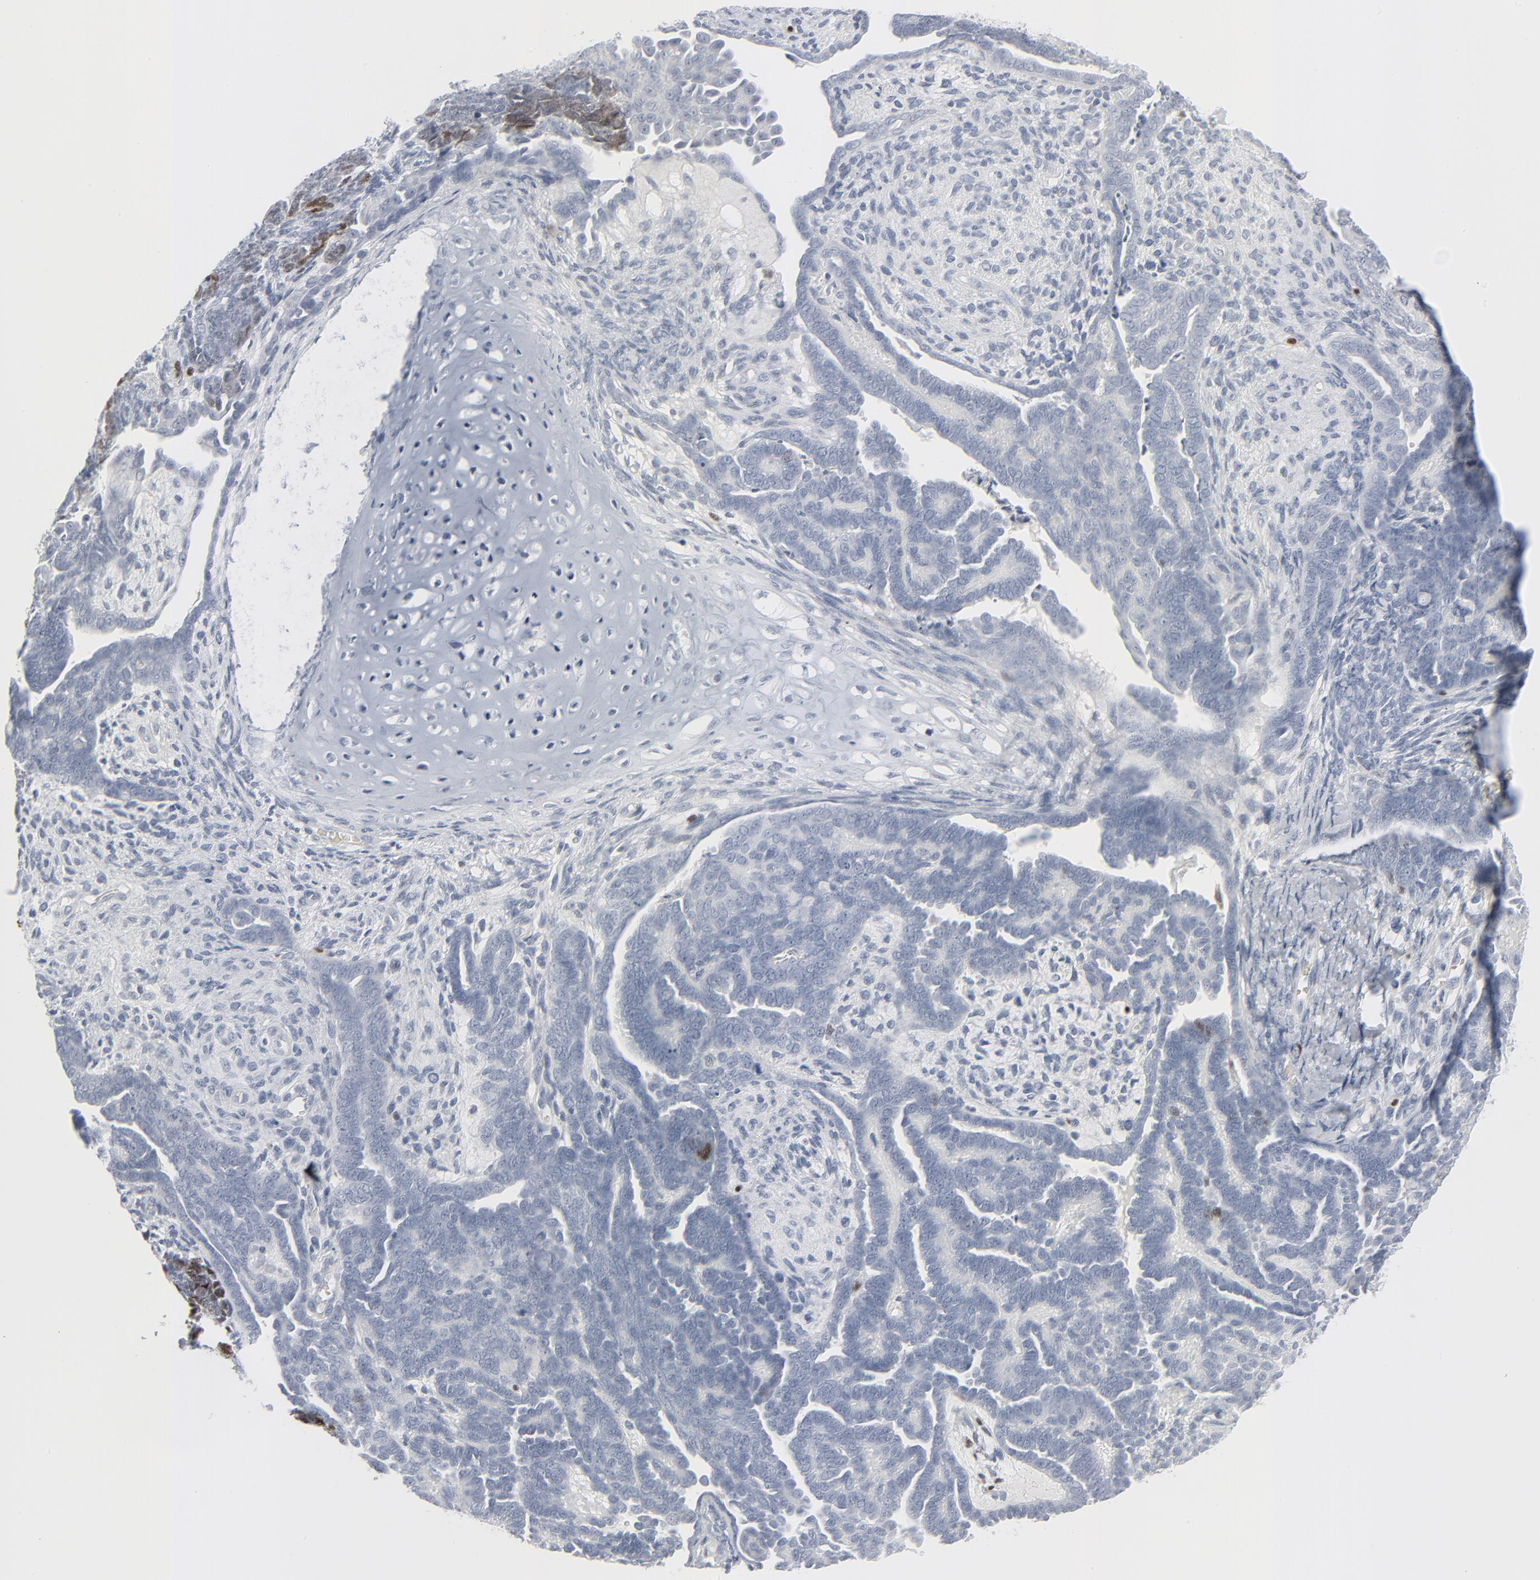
{"staining": {"intensity": "moderate", "quantity": "<25%", "location": "nuclear"}, "tissue": "endometrial cancer", "cell_type": "Tumor cells", "image_type": "cancer", "snomed": [{"axis": "morphology", "description": "Adenocarcinoma, NOS"}, {"axis": "topography", "description": "Endometrium"}], "caption": "A high-resolution image shows immunohistochemistry (IHC) staining of endometrial cancer, which exhibits moderate nuclear staining in about <25% of tumor cells.", "gene": "MITF", "patient": {"sex": "female", "age": 75}}